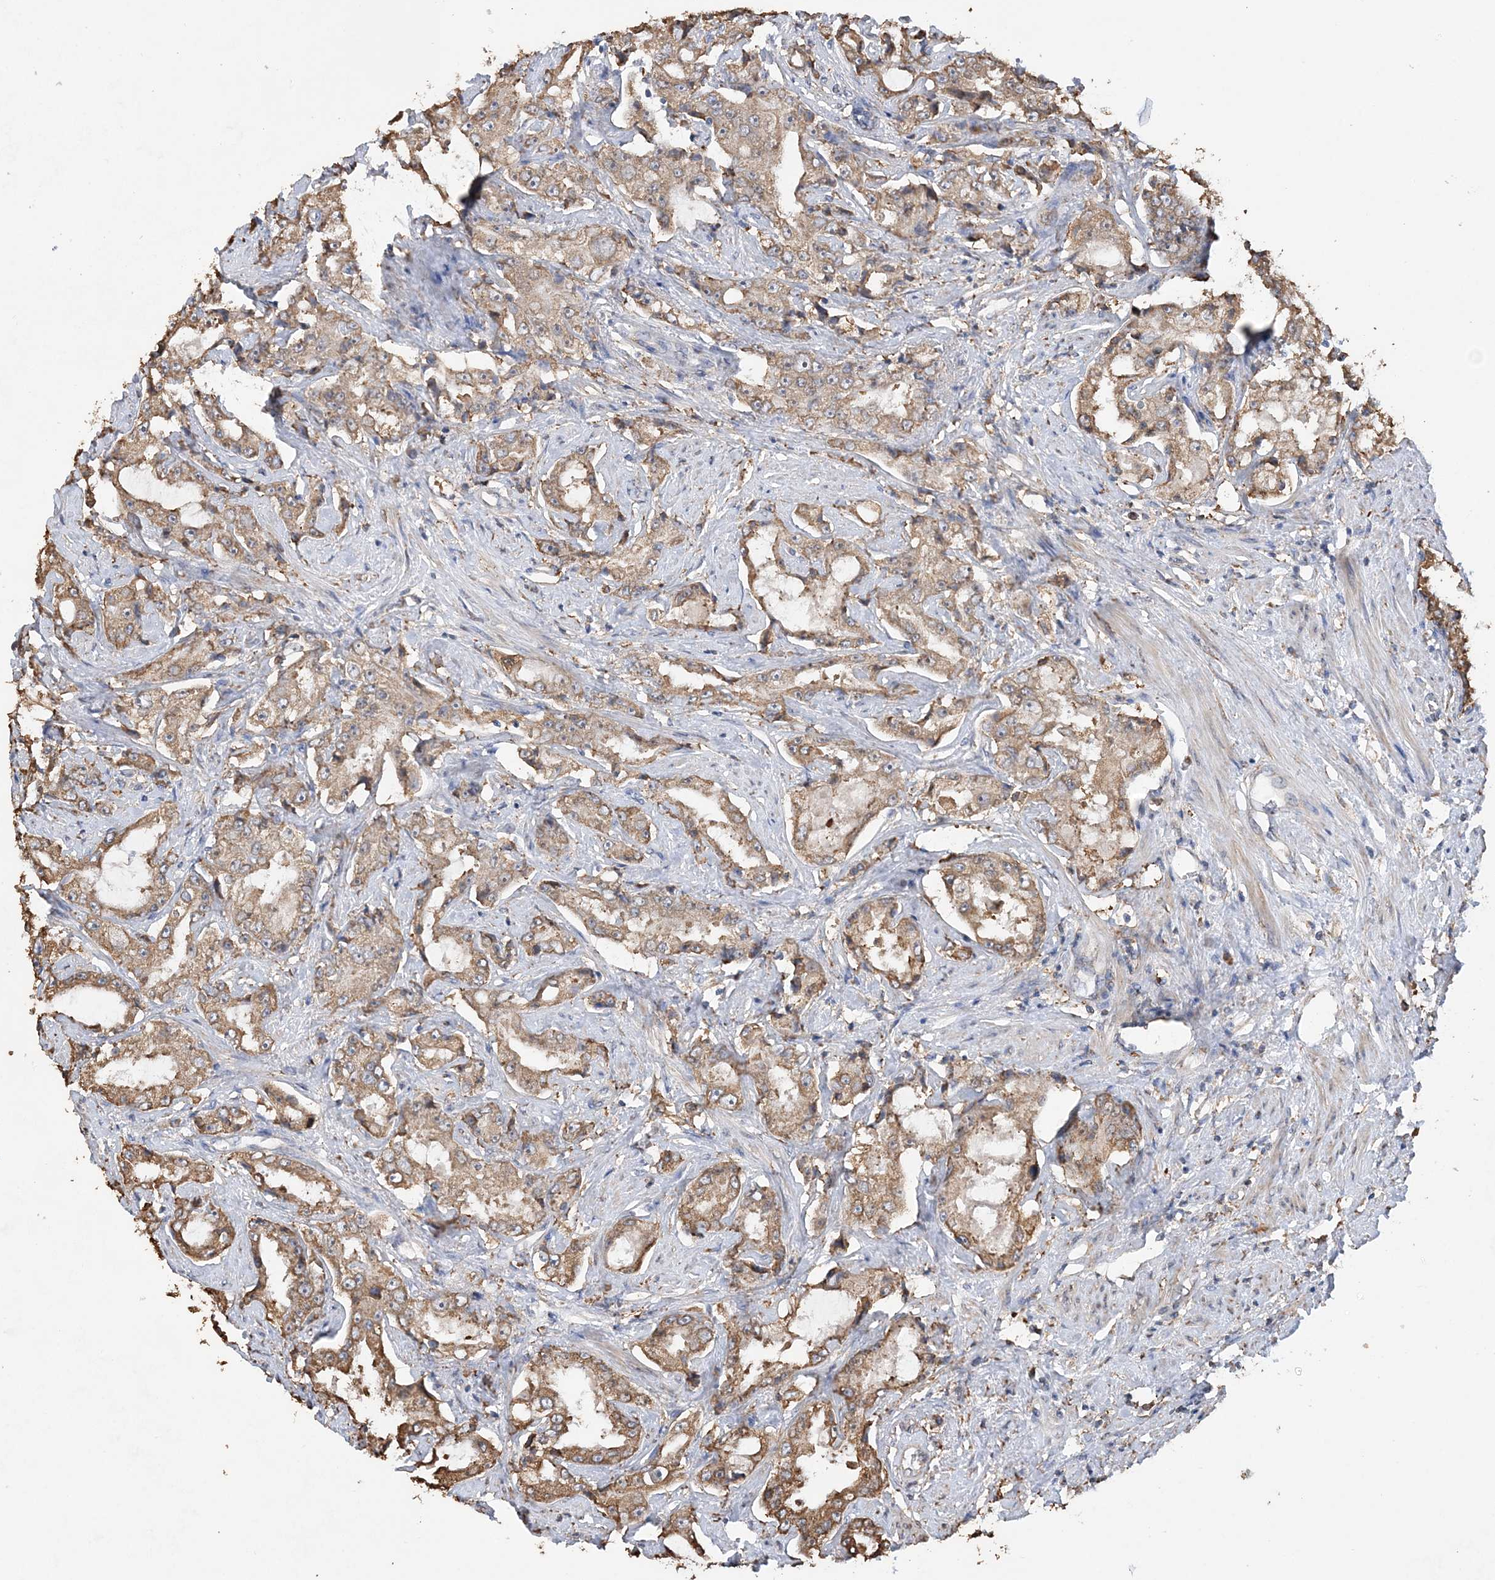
{"staining": {"intensity": "moderate", "quantity": ">75%", "location": "cytoplasmic/membranous"}, "tissue": "prostate cancer", "cell_type": "Tumor cells", "image_type": "cancer", "snomed": [{"axis": "morphology", "description": "Adenocarcinoma, High grade"}, {"axis": "topography", "description": "Prostate"}], "caption": "Brown immunohistochemical staining in prostate high-grade adenocarcinoma demonstrates moderate cytoplasmic/membranous staining in approximately >75% of tumor cells. Nuclei are stained in blue.", "gene": "WDR12", "patient": {"sex": "male", "age": 73}}